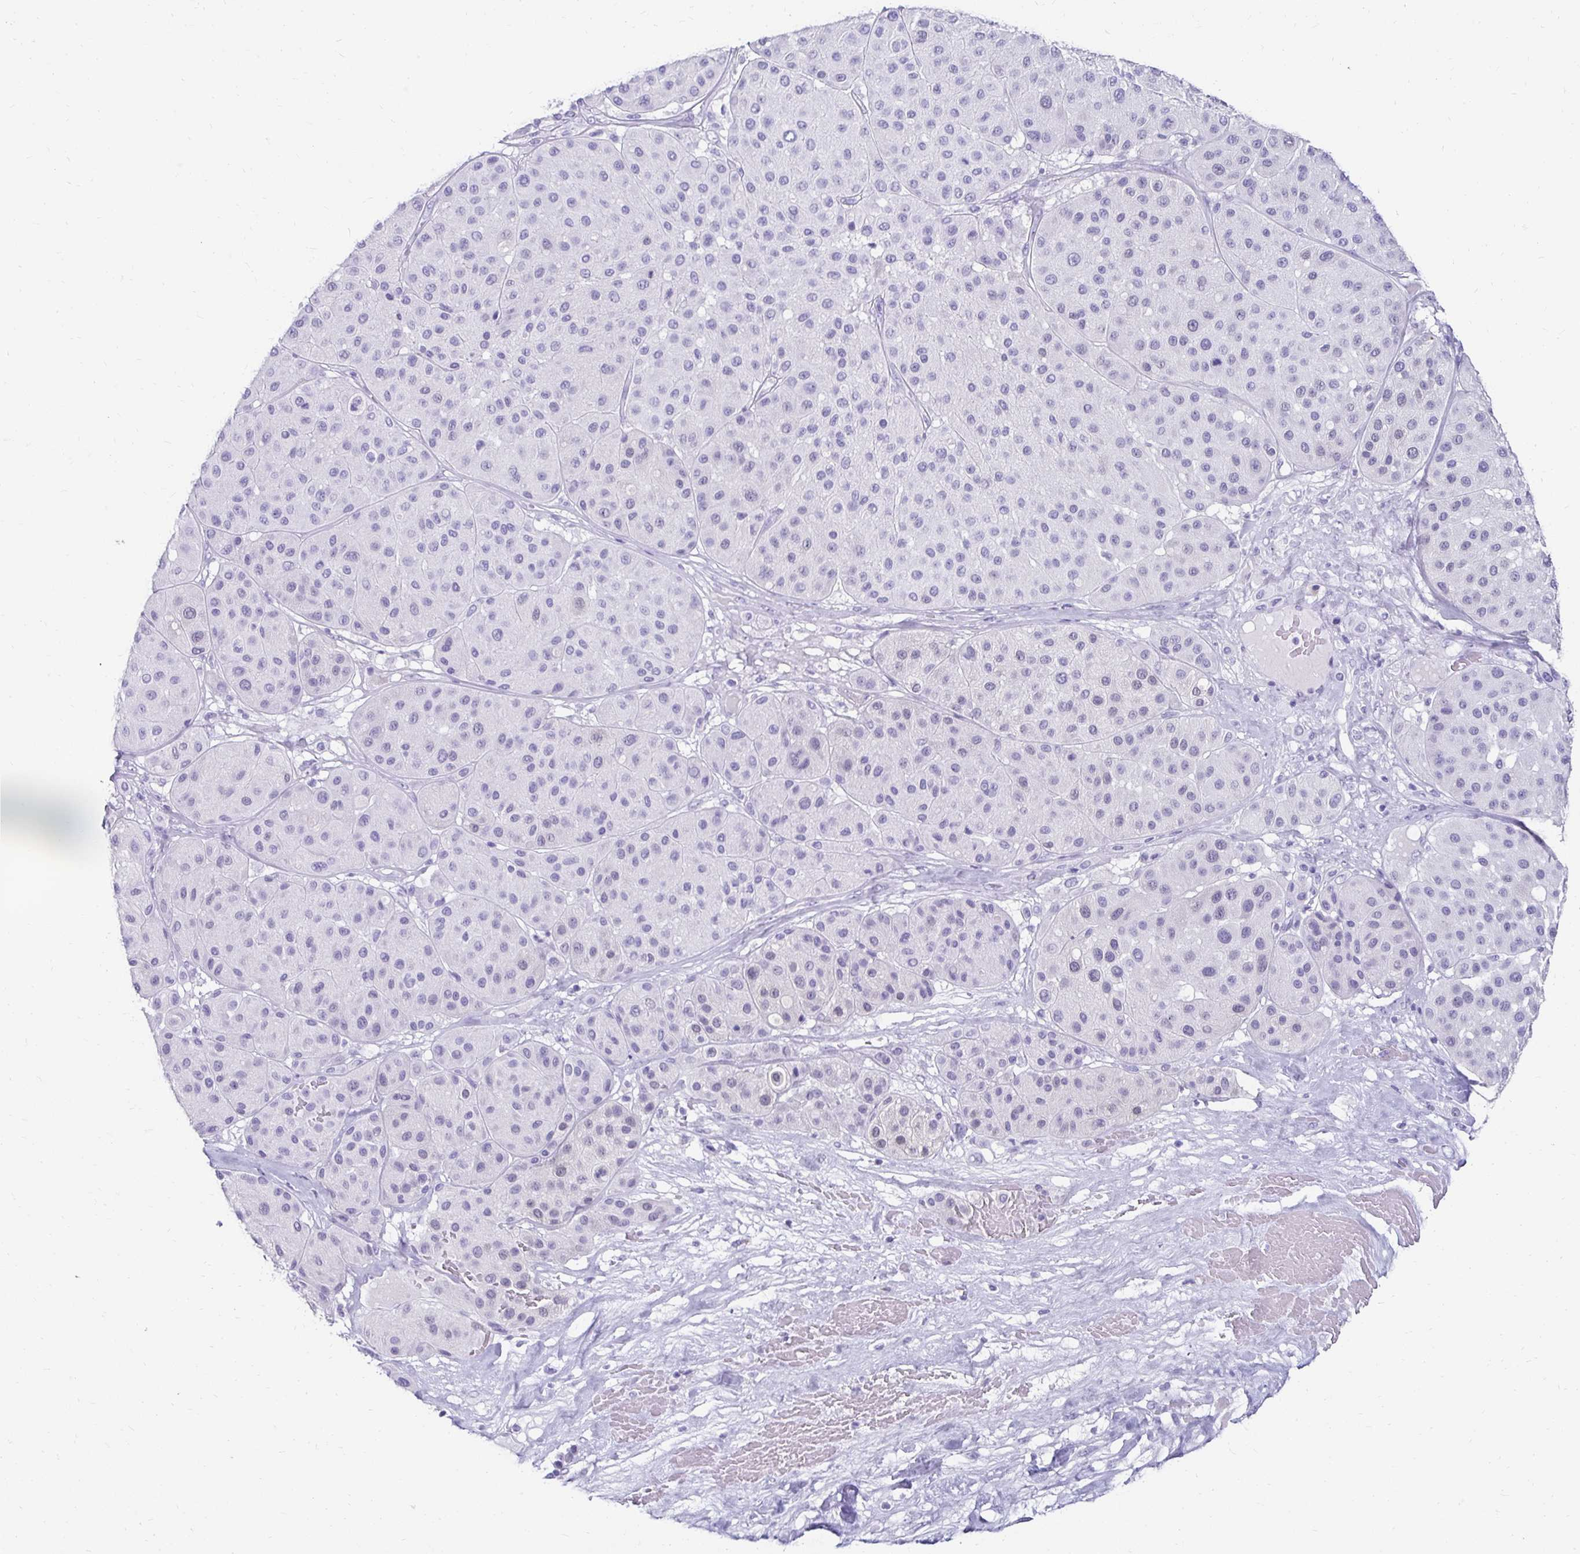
{"staining": {"intensity": "negative", "quantity": "none", "location": "none"}, "tissue": "melanoma", "cell_type": "Tumor cells", "image_type": "cancer", "snomed": [{"axis": "morphology", "description": "Malignant melanoma, Metastatic site"}, {"axis": "topography", "description": "Smooth muscle"}], "caption": "Malignant melanoma (metastatic site) stained for a protein using IHC shows no staining tumor cells.", "gene": "CST6", "patient": {"sex": "male", "age": 41}}